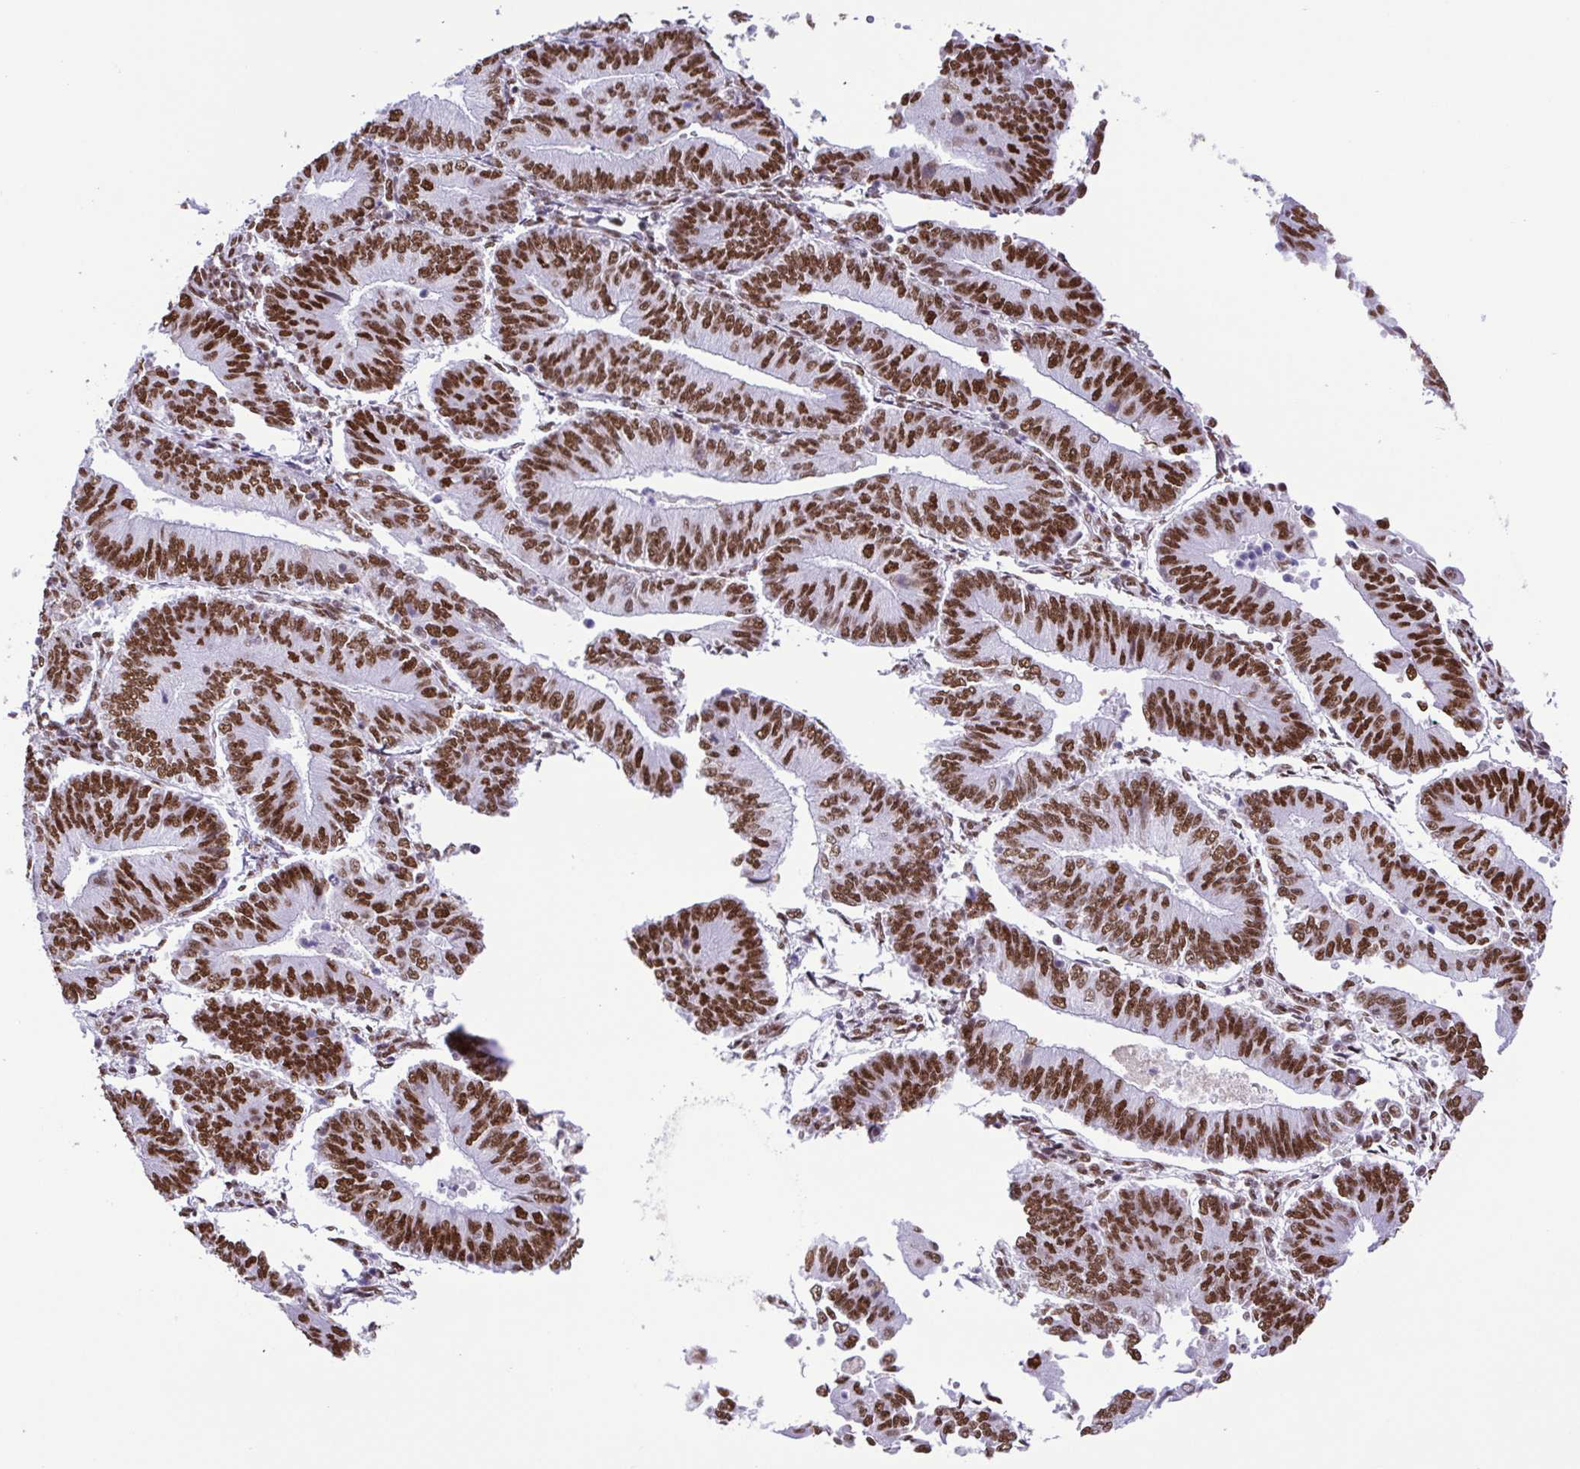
{"staining": {"intensity": "strong", "quantity": ">75%", "location": "nuclear"}, "tissue": "endometrial cancer", "cell_type": "Tumor cells", "image_type": "cancer", "snomed": [{"axis": "morphology", "description": "Adenocarcinoma, NOS"}, {"axis": "topography", "description": "Endometrium"}], "caption": "Protein expression by IHC exhibits strong nuclear expression in approximately >75% of tumor cells in adenocarcinoma (endometrial).", "gene": "TRIM28", "patient": {"sex": "female", "age": 65}}